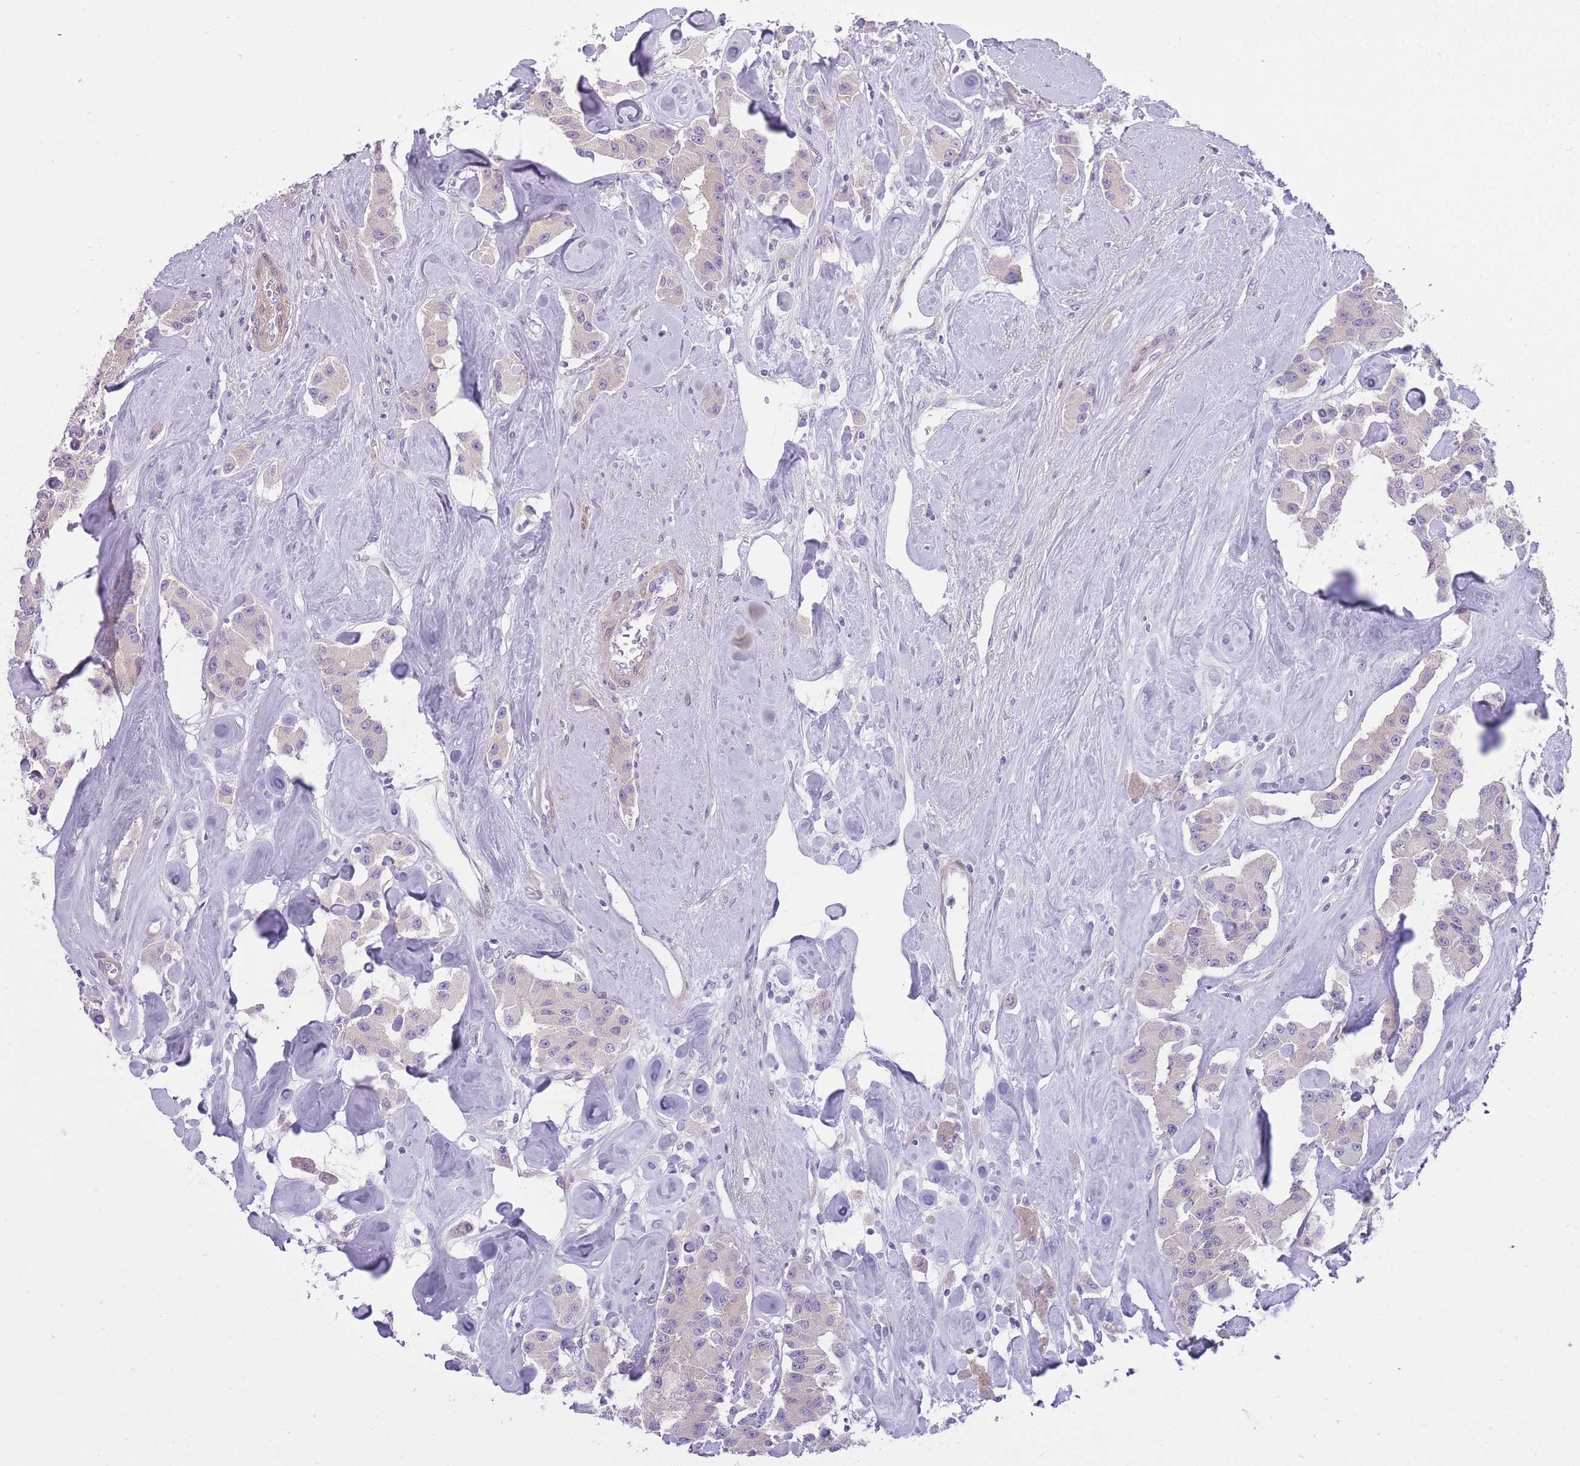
{"staining": {"intensity": "weak", "quantity": "<25%", "location": "cytoplasmic/membranous"}, "tissue": "carcinoid", "cell_type": "Tumor cells", "image_type": "cancer", "snomed": [{"axis": "morphology", "description": "Carcinoid, malignant, NOS"}, {"axis": "topography", "description": "Pancreas"}], "caption": "Immunohistochemistry (IHC) histopathology image of carcinoid stained for a protein (brown), which exhibits no positivity in tumor cells. (Stains: DAB (3,3'-diaminobenzidine) immunohistochemistry (IHC) with hematoxylin counter stain, Microscopy: brightfield microscopy at high magnification).", "gene": "OR11H12", "patient": {"sex": "male", "age": 41}}